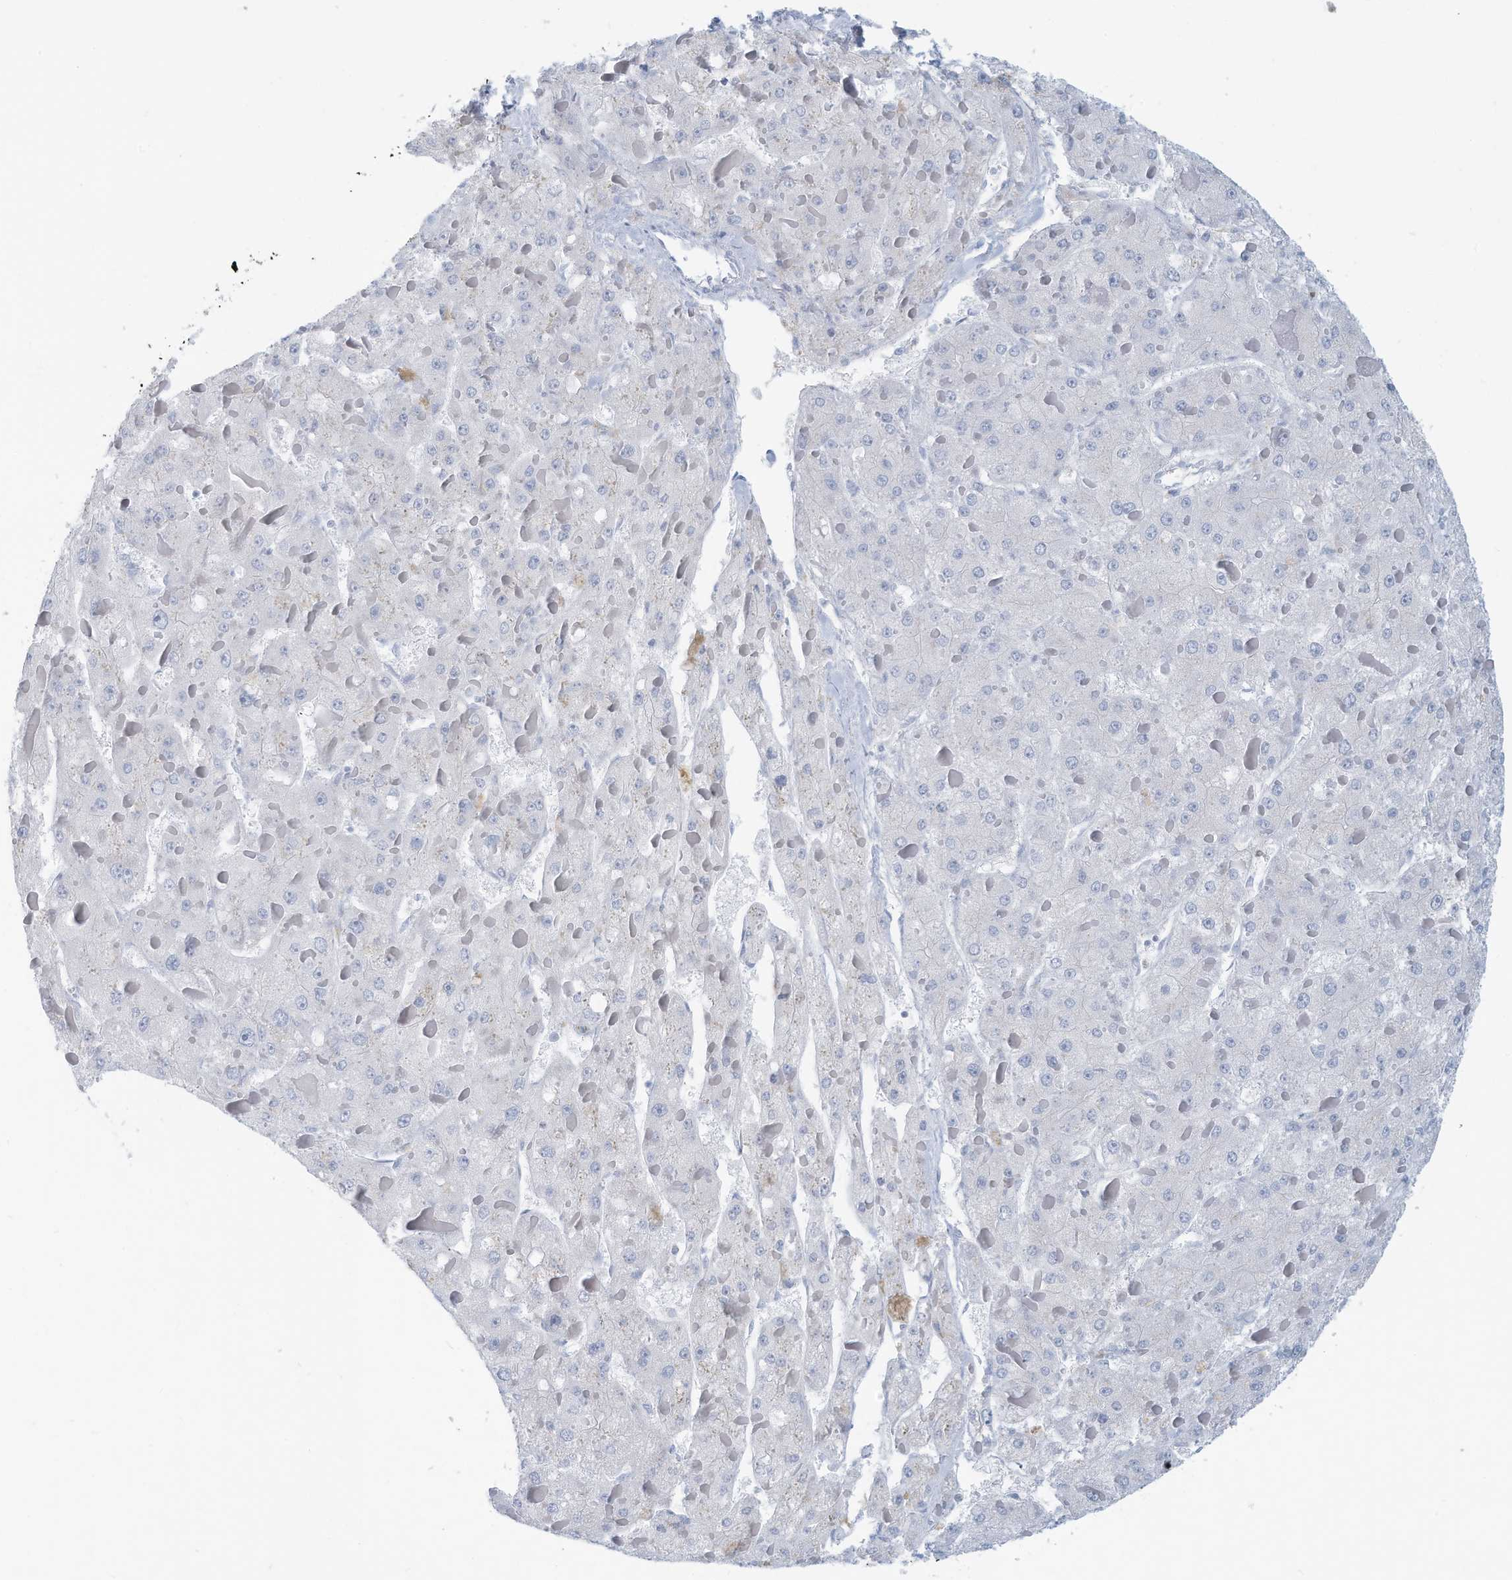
{"staining": {"intensity": "negative", "quantity": "none", "location": "none"}, "tissue": "liver cancer", "cell_type": "Tumor cells", "image_type": "cancer", "snomed": [{"axis": "morphology", "description": "Carcinoma, Hepatocellular, NOS"}, {"axis": "topography", "description": "Liver"}], "caption": "Immunohistochemistry (IHC) micrograph of neoplastic tissue: human liver cancer stained with DAB (3,3'-diaminobenzidine) reveals no significant protein expression in tumor cells.", "gene": "ERI2", "patient": {"sex": "female", "age": 73}}